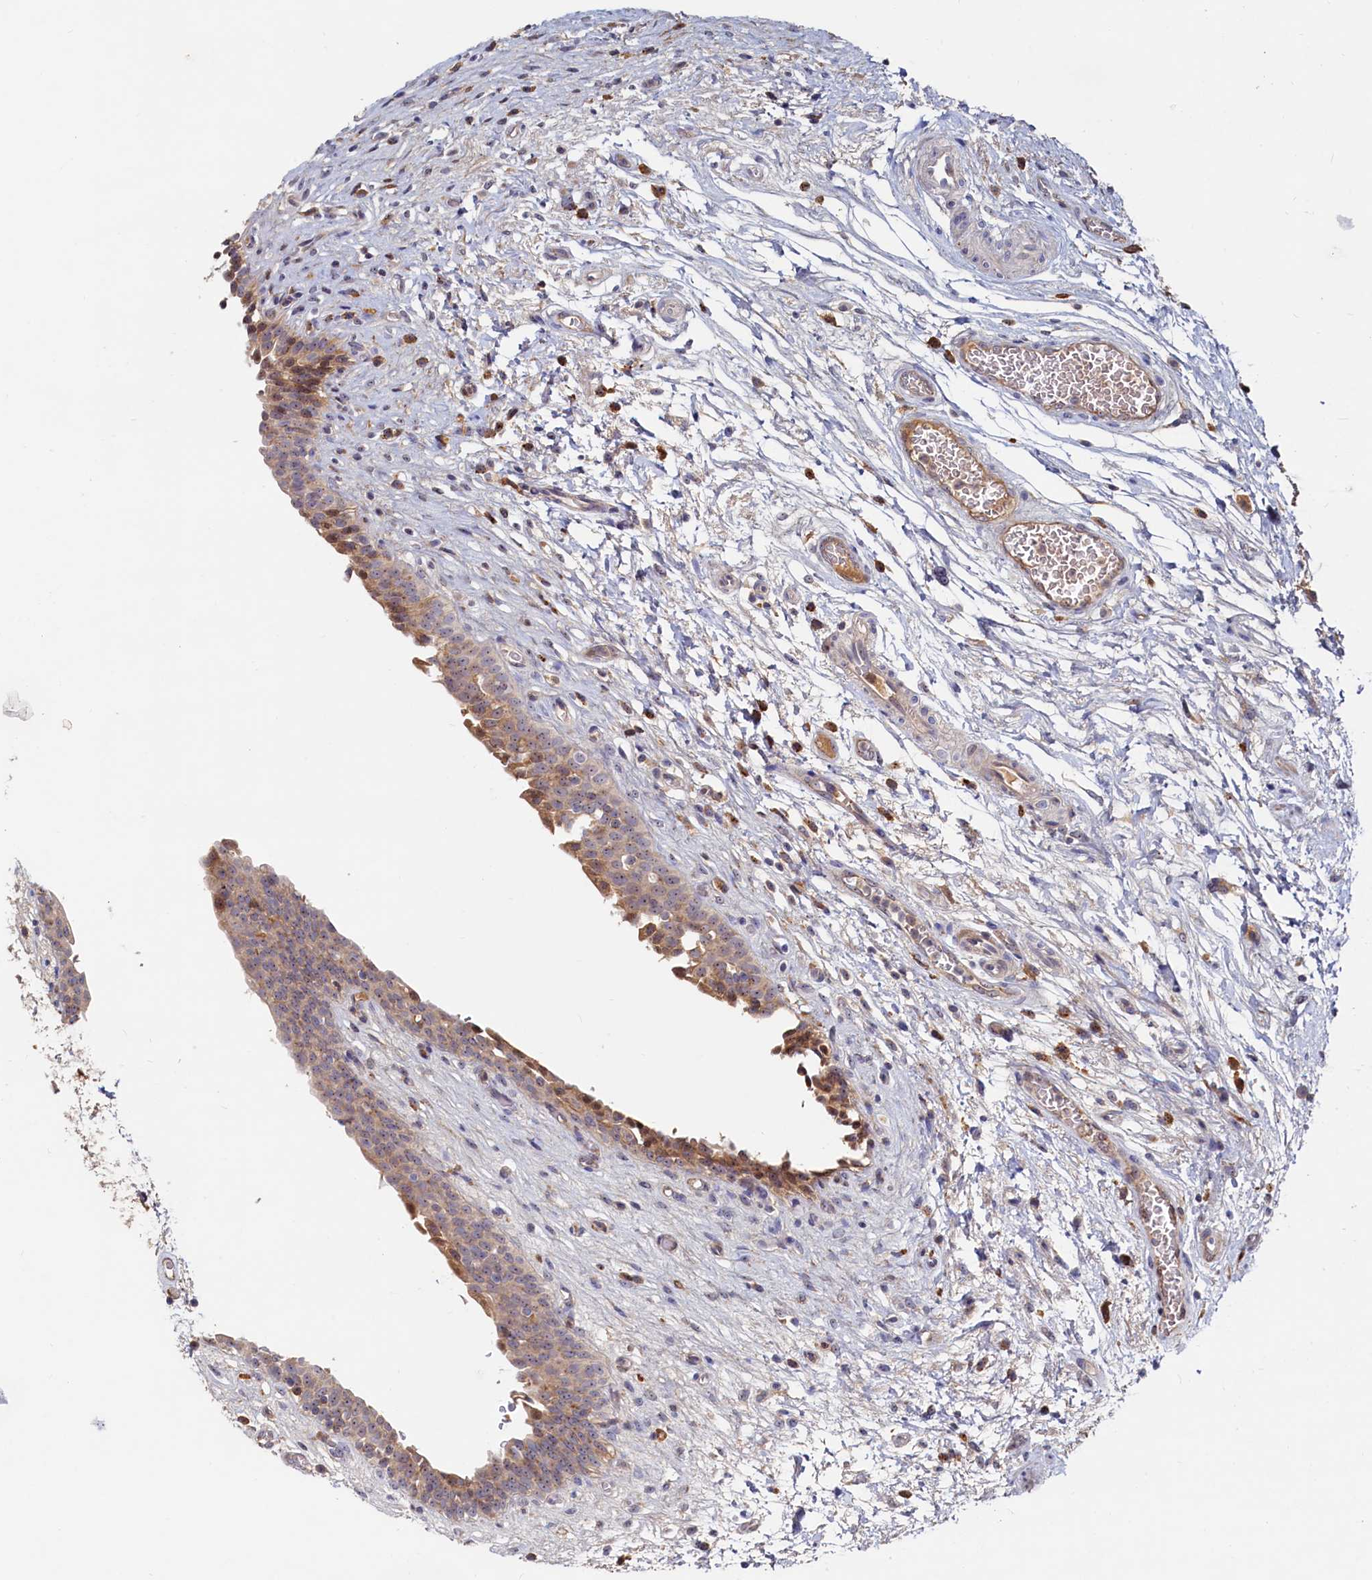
{"staining": {"intensity": "moderate", "quantity": "25%-75%", "location": "cytoplasmic/membranous,nuclear"}, "tissue": "urinary bladder", "cell_type": "Urothelial cells", "image_type": "normal", "snomed": [{"axis": "morphology", "description": "Normal tissue, NOS"}, {"axis": "topography", "description": "Urinary bladder"}], "caption": "Immunohistochemistry (IHC) micrograph of normal urinary bladder: human urinary bladder stained using immunohistochemistry (IHC) shows medium levels of moderate protein expression localized specifically in the cytoplasmic/membranous,nuclear of urothelial cells, appearing as a cytoplasmic/membranous,nuclear brown color.", "gene": "RGS7BP", "patient": {"sex": "male", "age": 83}}